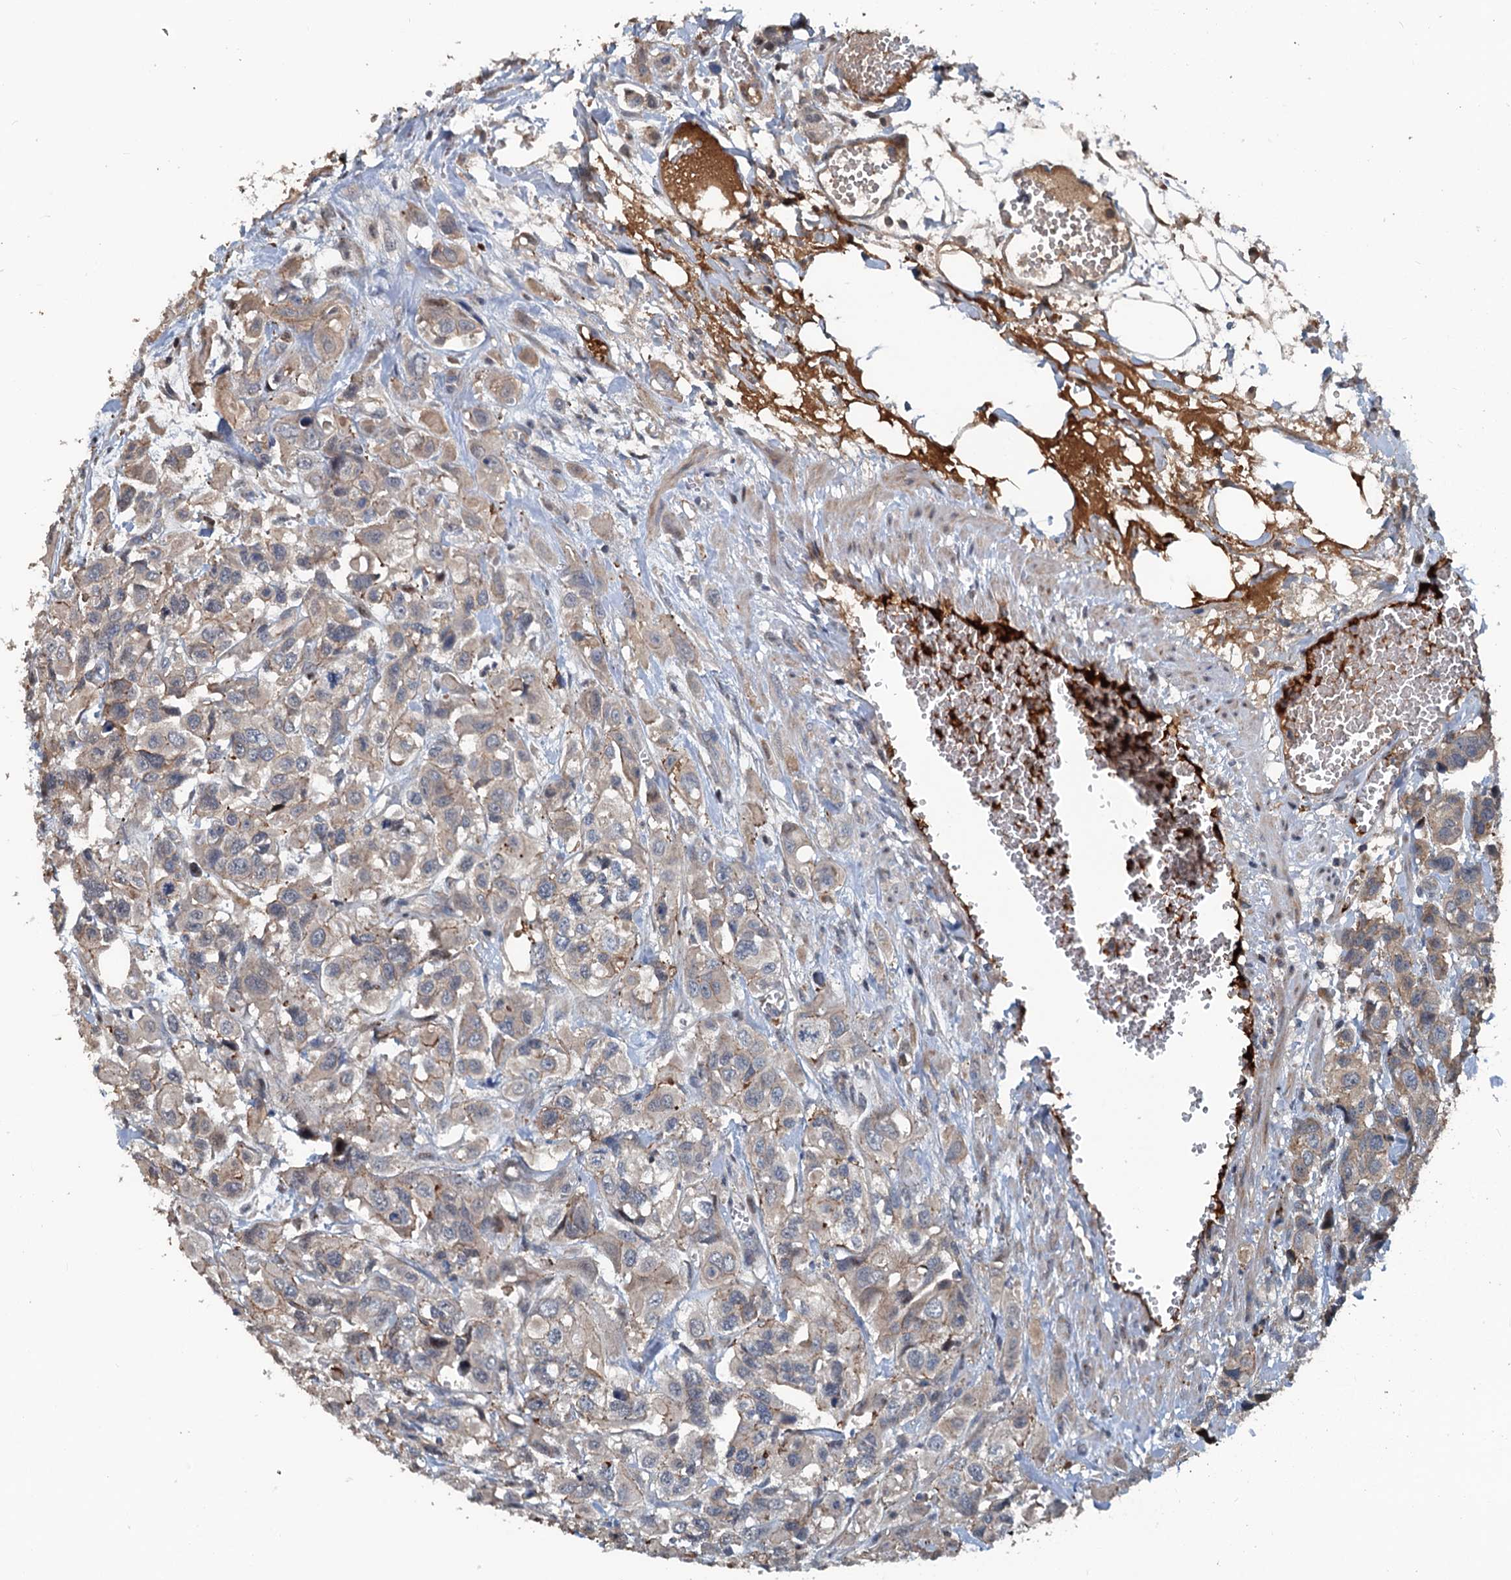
{"staining": {"intensity": "weak", "quantity": "25%-75%", "location": "cytoplasmic/membranous"}, "tissue": "urothelial cancer", "cell_type": "Tumor cells", "image_type": "cancer", "snomed": [{"axis": "morphology", "description": "Urothelial carcinoma, High grade"}, {"axis": "topography", "description": "Urinary bladder"}], "caption": "Protein analysis of urothelial cancer tissue demonstrates weak cytoplasmic/membranous staining in approximately 25%-75% of tumor cells. The staining was performed using DAB (3,3'-diaminobenzidine), with brown indicating positive protein expression. Nuclei are stained blue with hematoxylin.", "gene": "TEDC1", "patient": {"sex": "male", "age": 67}}